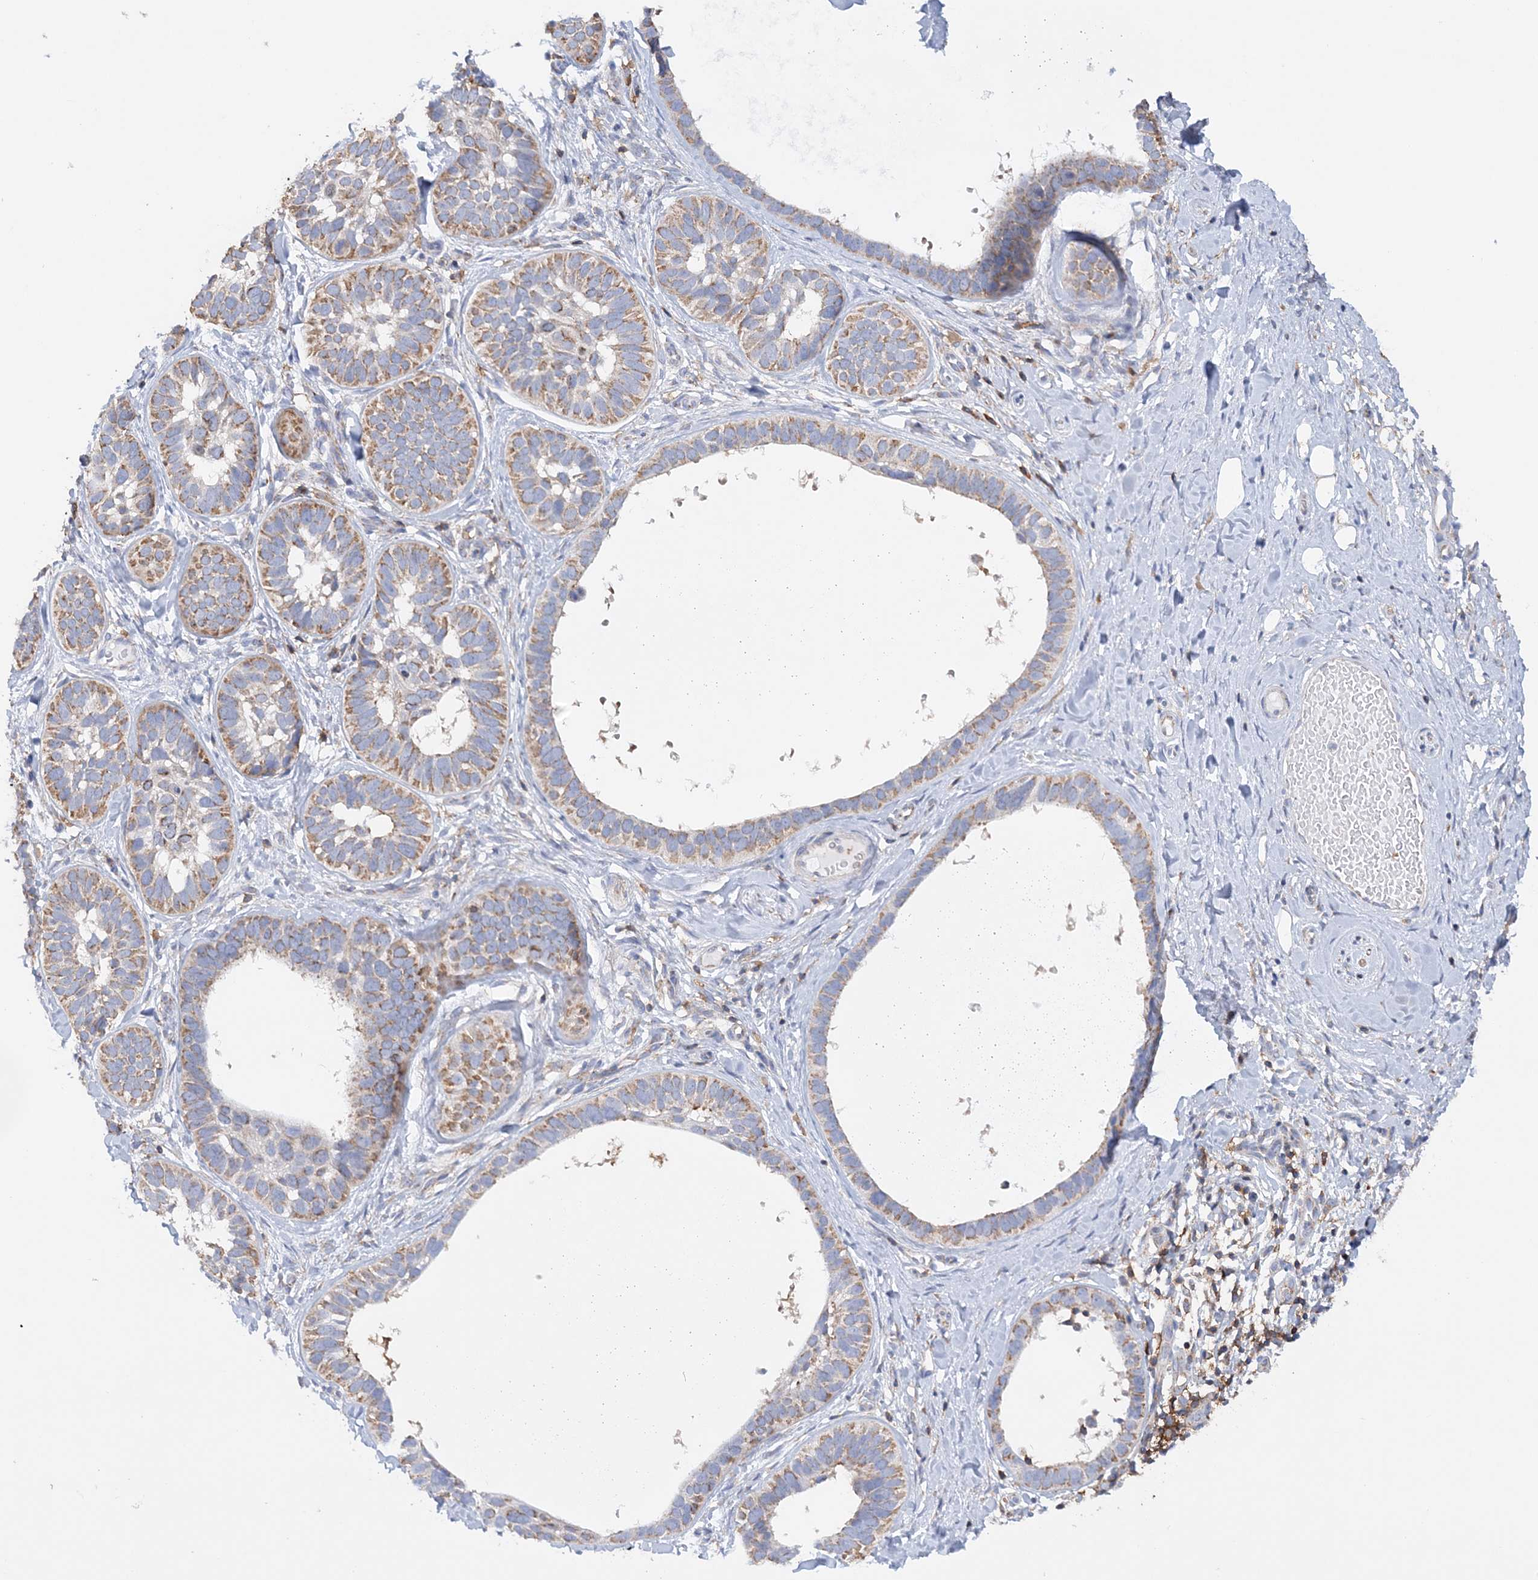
{"staining": {"intensity": "moderate", "quantity": ">75%", "location": "cytoplasmic/membranous"}, "tissue": "skin cancer", "cell_type": "Tumor cells", "image_type": "cancer", "snomed": [{"axis": "morphology", "description": "Basal cell carcinoma"}, {"axis": "topography", "description": "Skin"}], "caption": "The photomicrograph reveals staining of basal cell carcinoma (skin), revealing moderate cytoplasmic/membranous protein staining (brown color) within tumor cells.", "gene": "TTC32", "patient": {"sex": "male", "age": 62}}